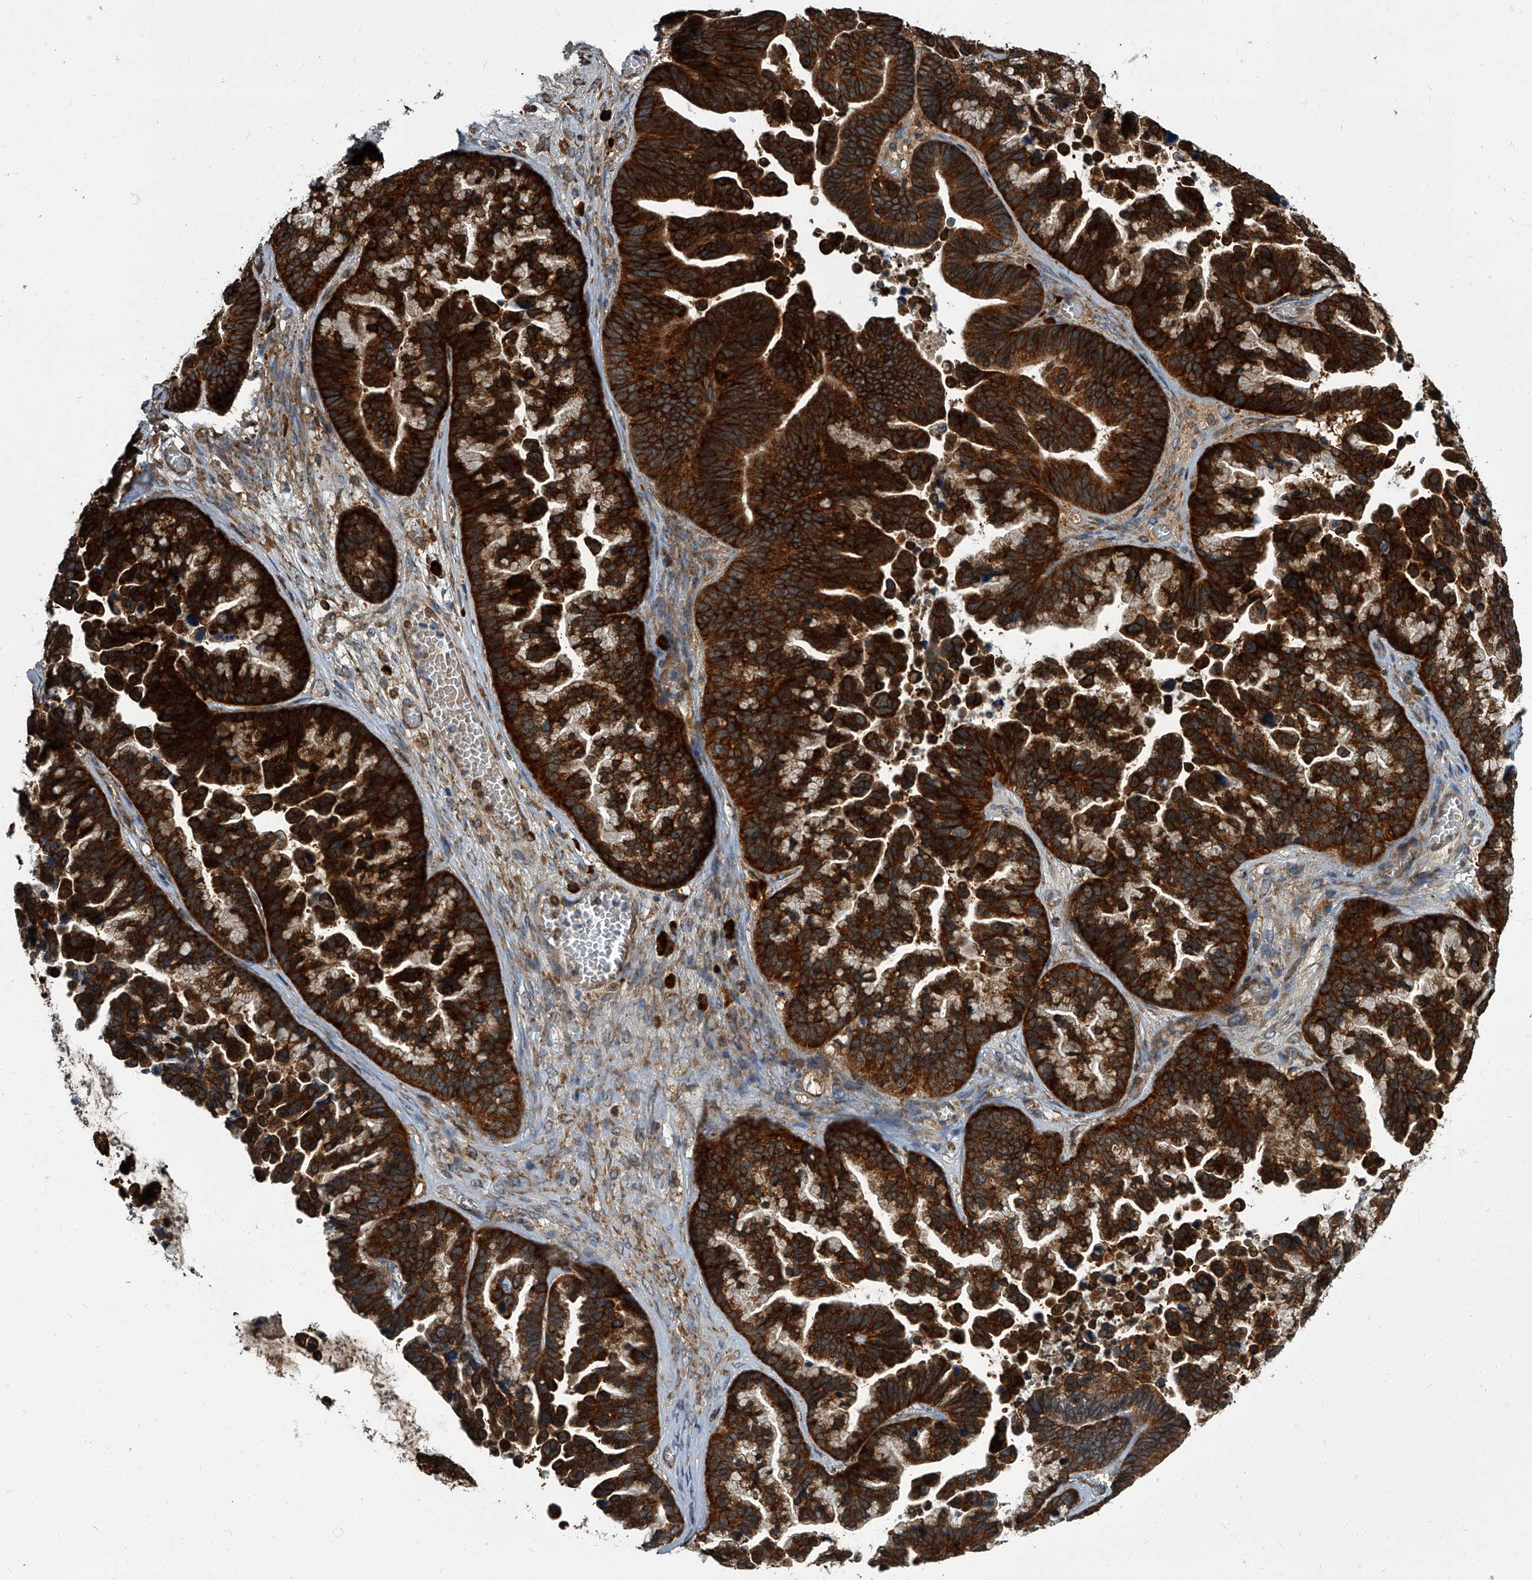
{"staining": {"intensity": "strong", "quantity": ">75%", "location": "cytoplasmic/membranous"}, "tissue": "ovarian cancer", "cell_type": "Tumor cells", "image_type": "cancer", "snomed": [{"axis": "morphology", "description": "Cystadenocarcinoma, serous, NOS"}, {"axis": "topography", "description": "Ovary"}], "caption": "Tumor cells reveal strong cytoplasmic/membranous positivity in about >75% of cells in ovarian serous cystadenocarcinoma.", "gene": "CDV3", "patient": {"sex": "female", "age": 56}}